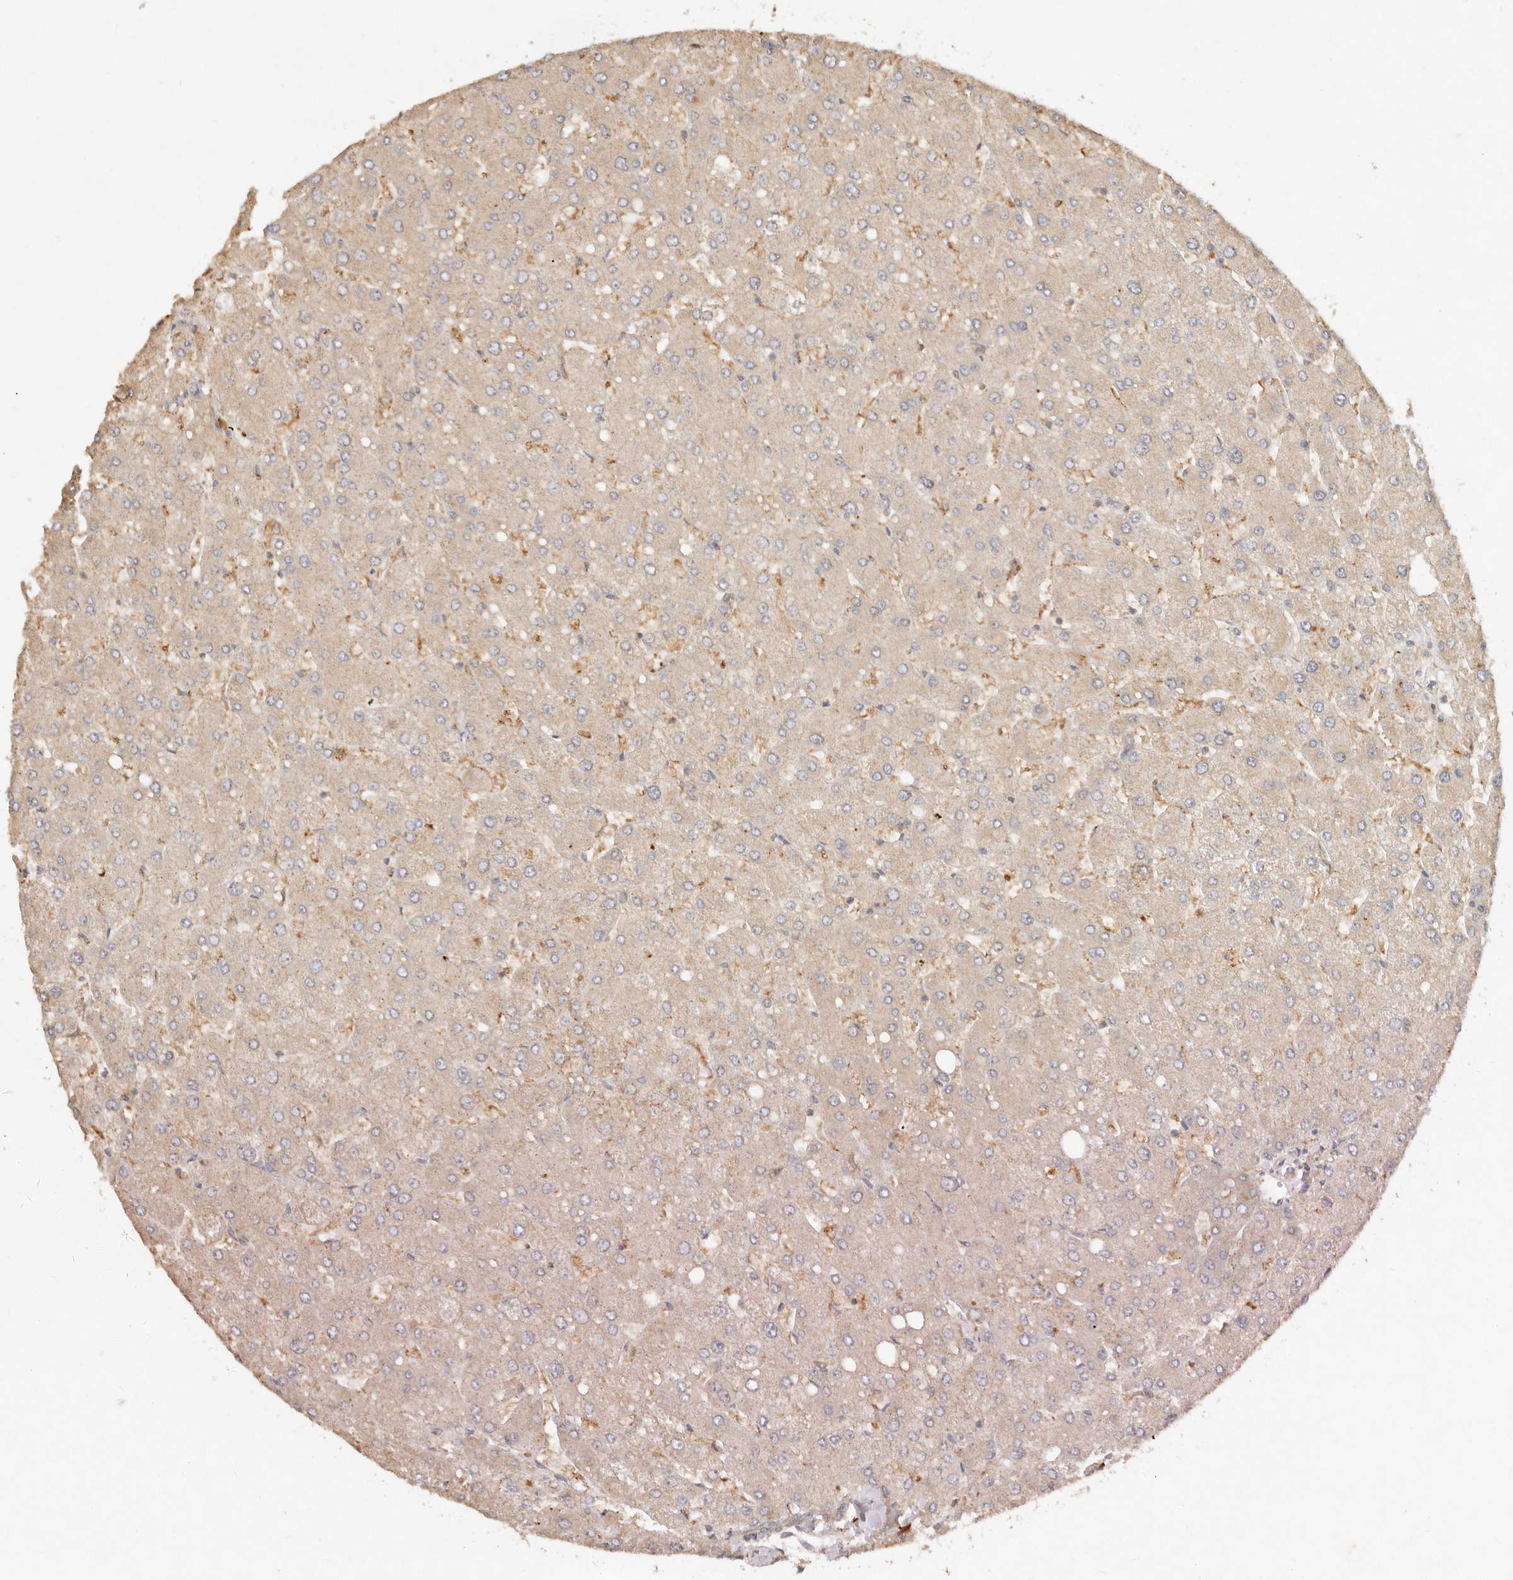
{"staining": {"intensity": "moderate", "quantity": ">75%", "location": "cytoplasmic/membranous"}, "tissue": "liver", "cell_type": "Cholangiocytes", "image_type": "normal", "snomed": [{"axis": "morphology", "description": "Normal tissue, NOS"}, {"axis": "topography", "description": "Liver"}], "caption": "Brown immunohistochemical staining in unremarkable liver shows moderate cytoplasmic/membranous staining in about >75% of cholangiocytes.", "gene": "HECTD3", "patient": {"sex": "male", "age": 55}}